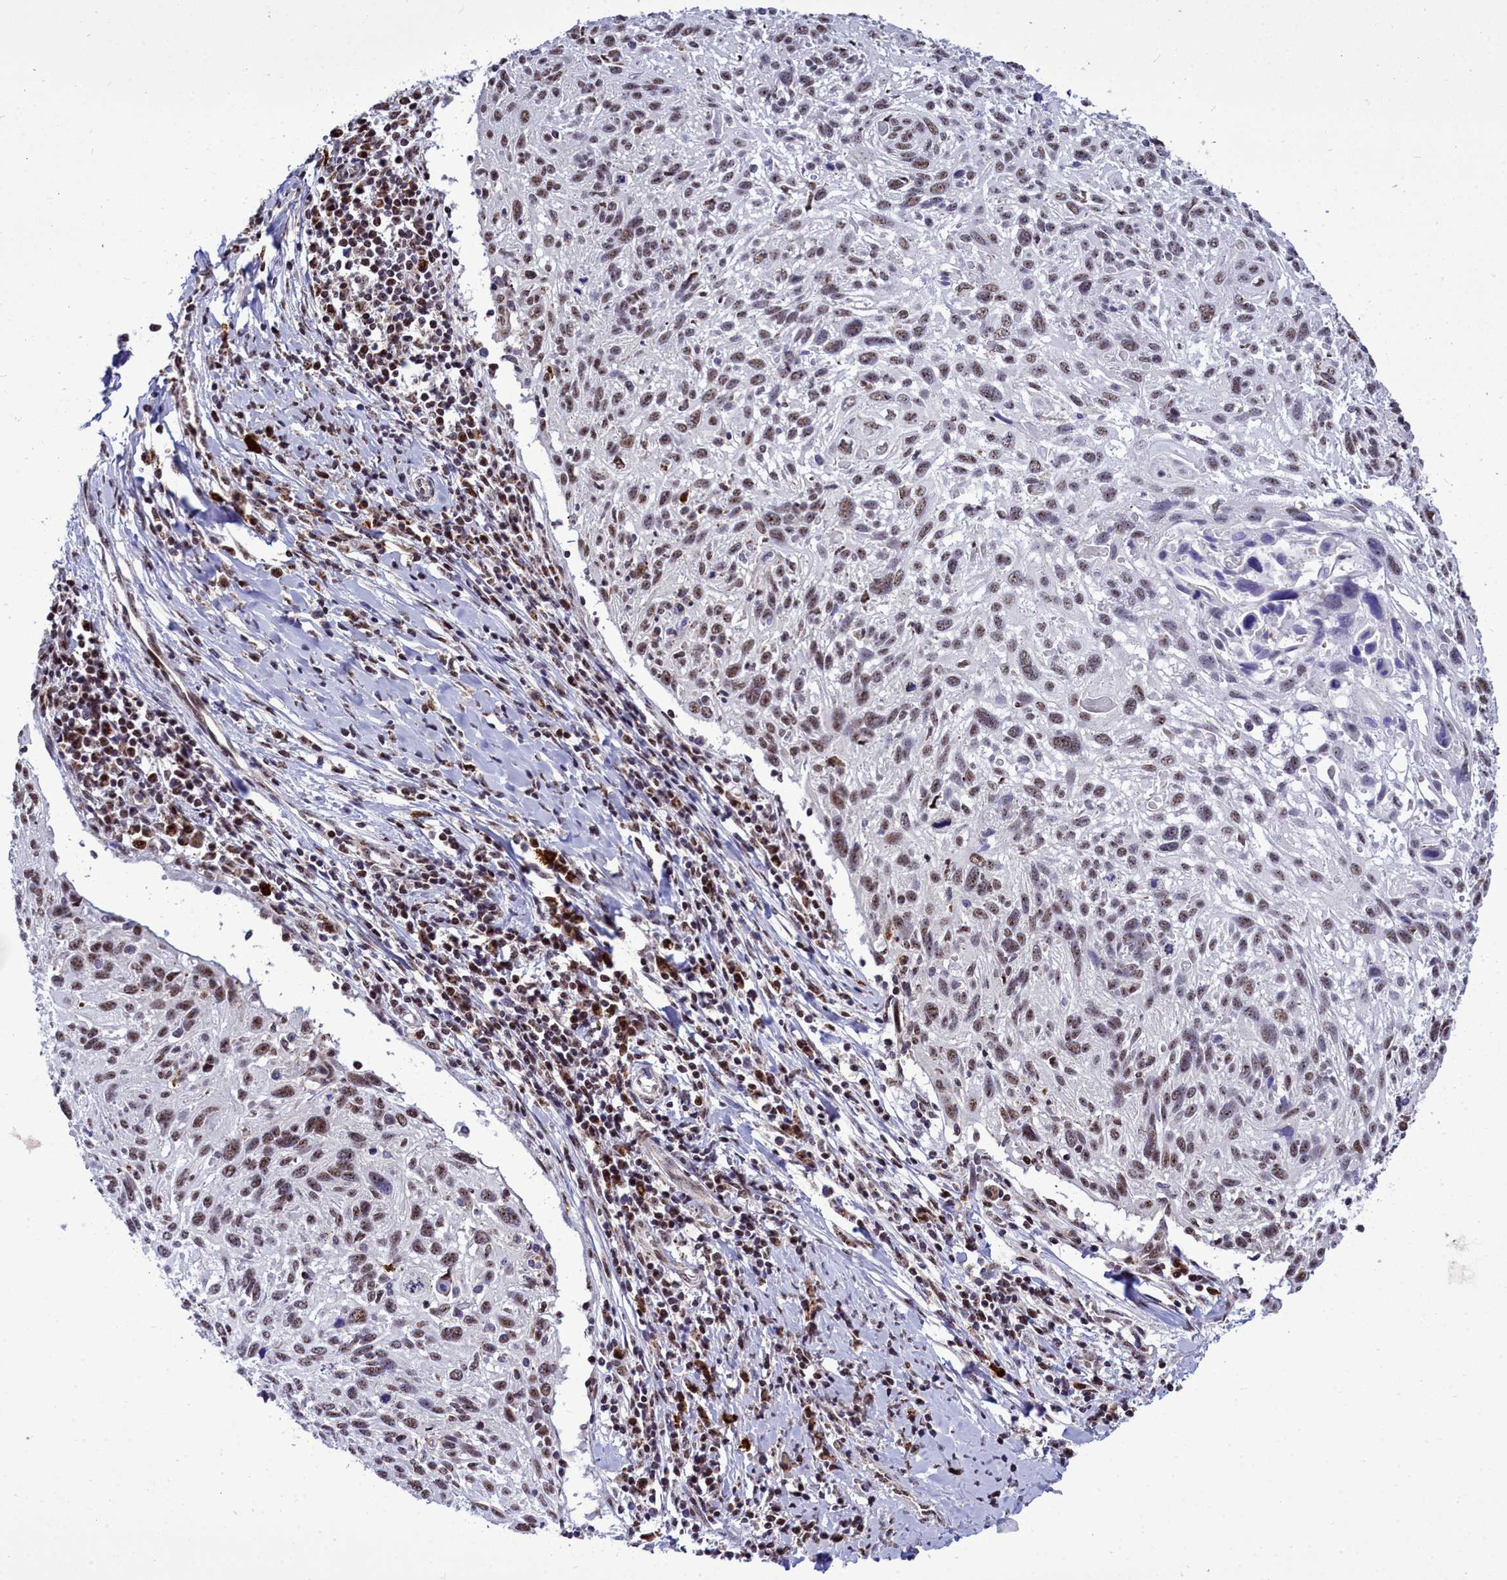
{"staining": {"intensity": "moderate", "quantity": ">75%", "location": "nuclear"}, "tissue": "cervical cancer", "cell_type": "Tumor cells", "image_type": "cancer", "snomed": [{"axis": "morphology", "description": "Squamous cell carcinoma, NOS"}, {"axis": "topography", "description": "Cervix"}], "caption": "Human cervical cancer (squamous cell carcinoma) stained for a protein (brown) reveals moderate nuclear positive staining in about >75% of tumor cells.", "gene": "POM121L2", "patient": {"sex": "female", "age": 51}}